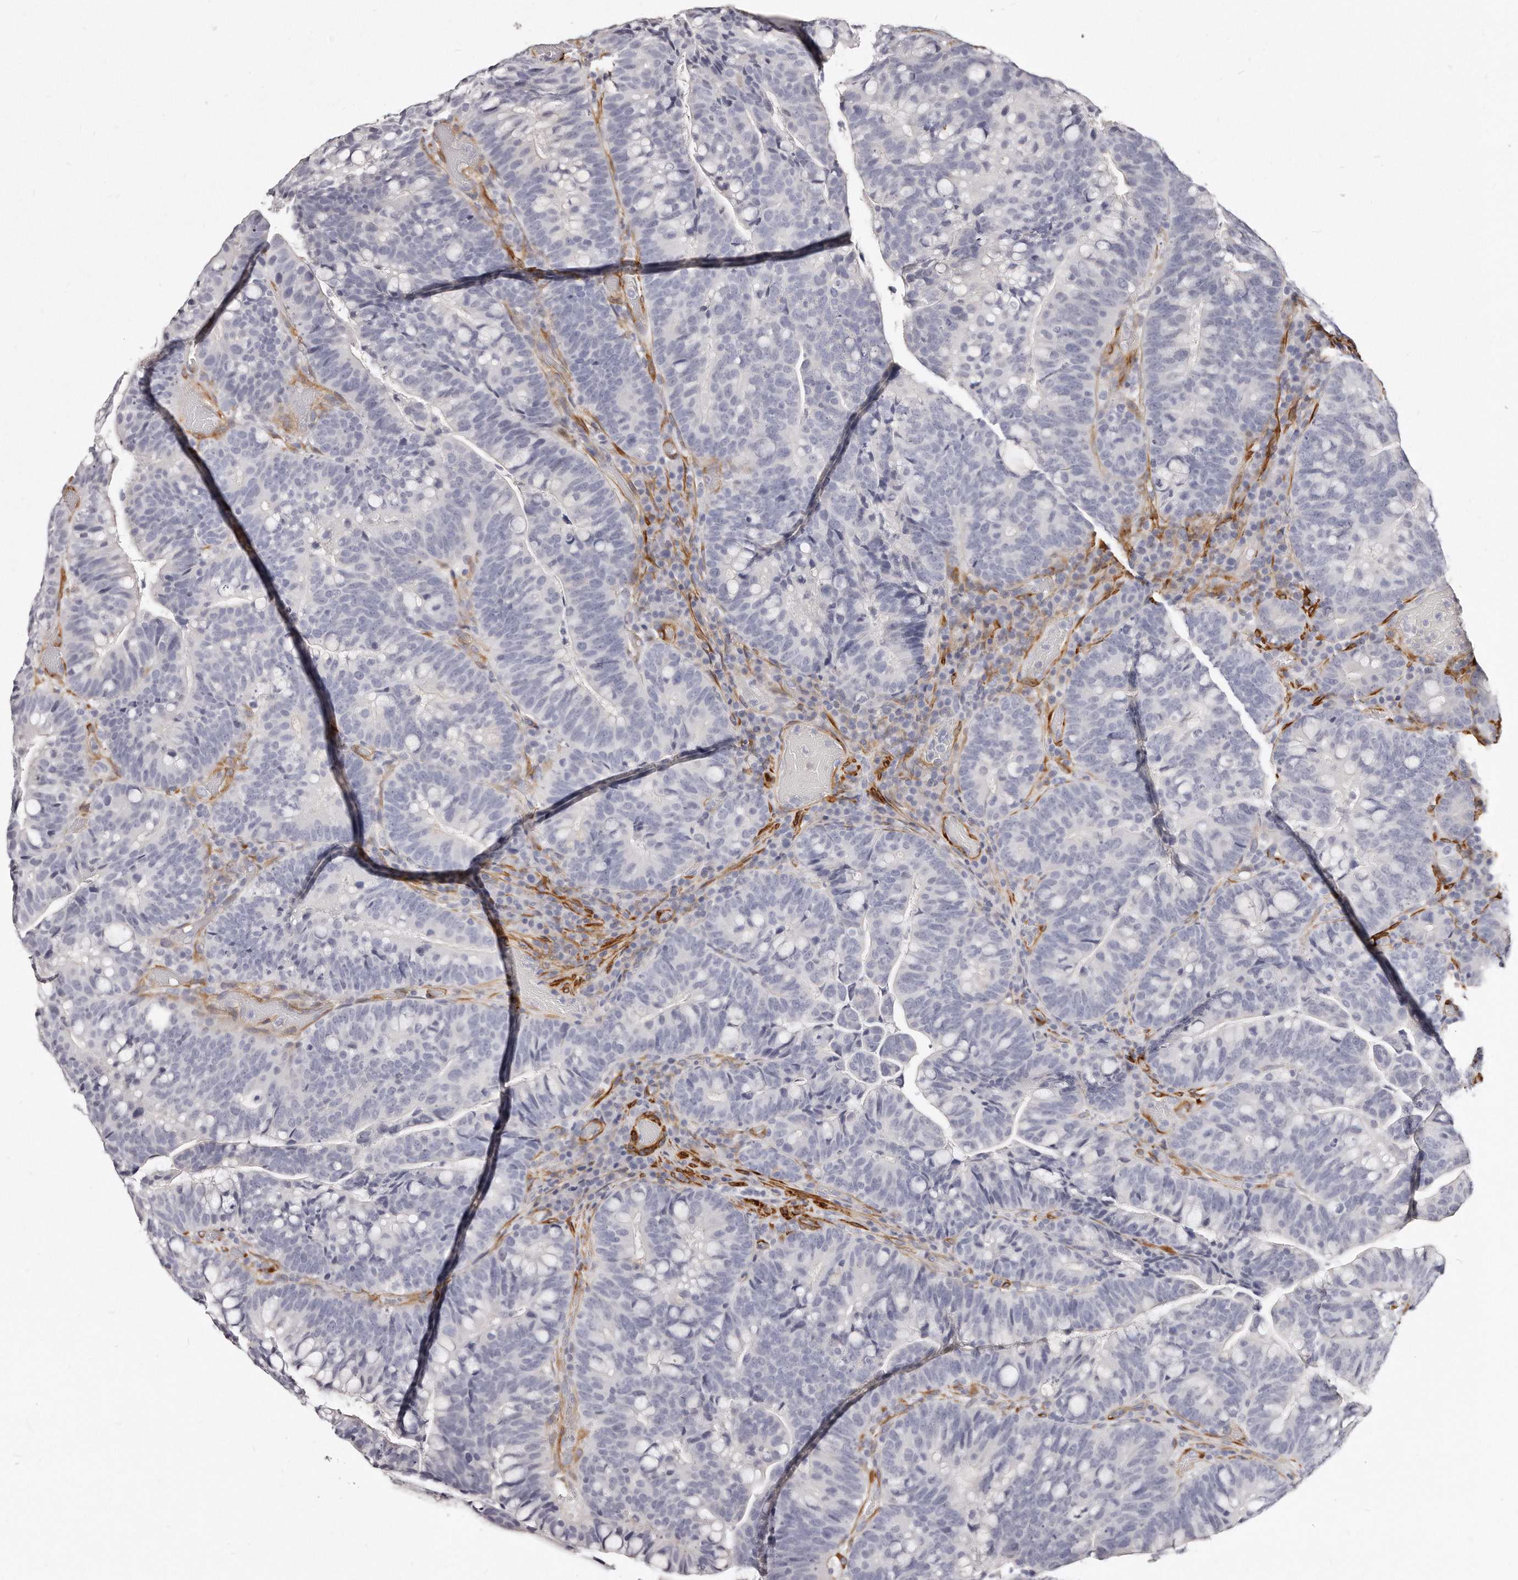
{"staining": {"intensity": "negative", "quantity": "none", "location": "none"}, "tissue": "colorectal cancer", "cell_type": "Tumor cells", "image_type": "cancer", "snomed": [{"axis": "morphology", "description": "Adenocarcinoma, NOS"}, {"axis": "topography", "description": "Colon"}], "caption": "High magnification brightfield microscopy of colorectal cancer (adenocarcinoma) stained with DAB (3,3'-diaminobenzidine) (brown) and counterstained with hematoxylin (blue): tumor cells show no significant positivity.", "gene": "LMOD1", "patient": {"sex": "female", "age": 66}}